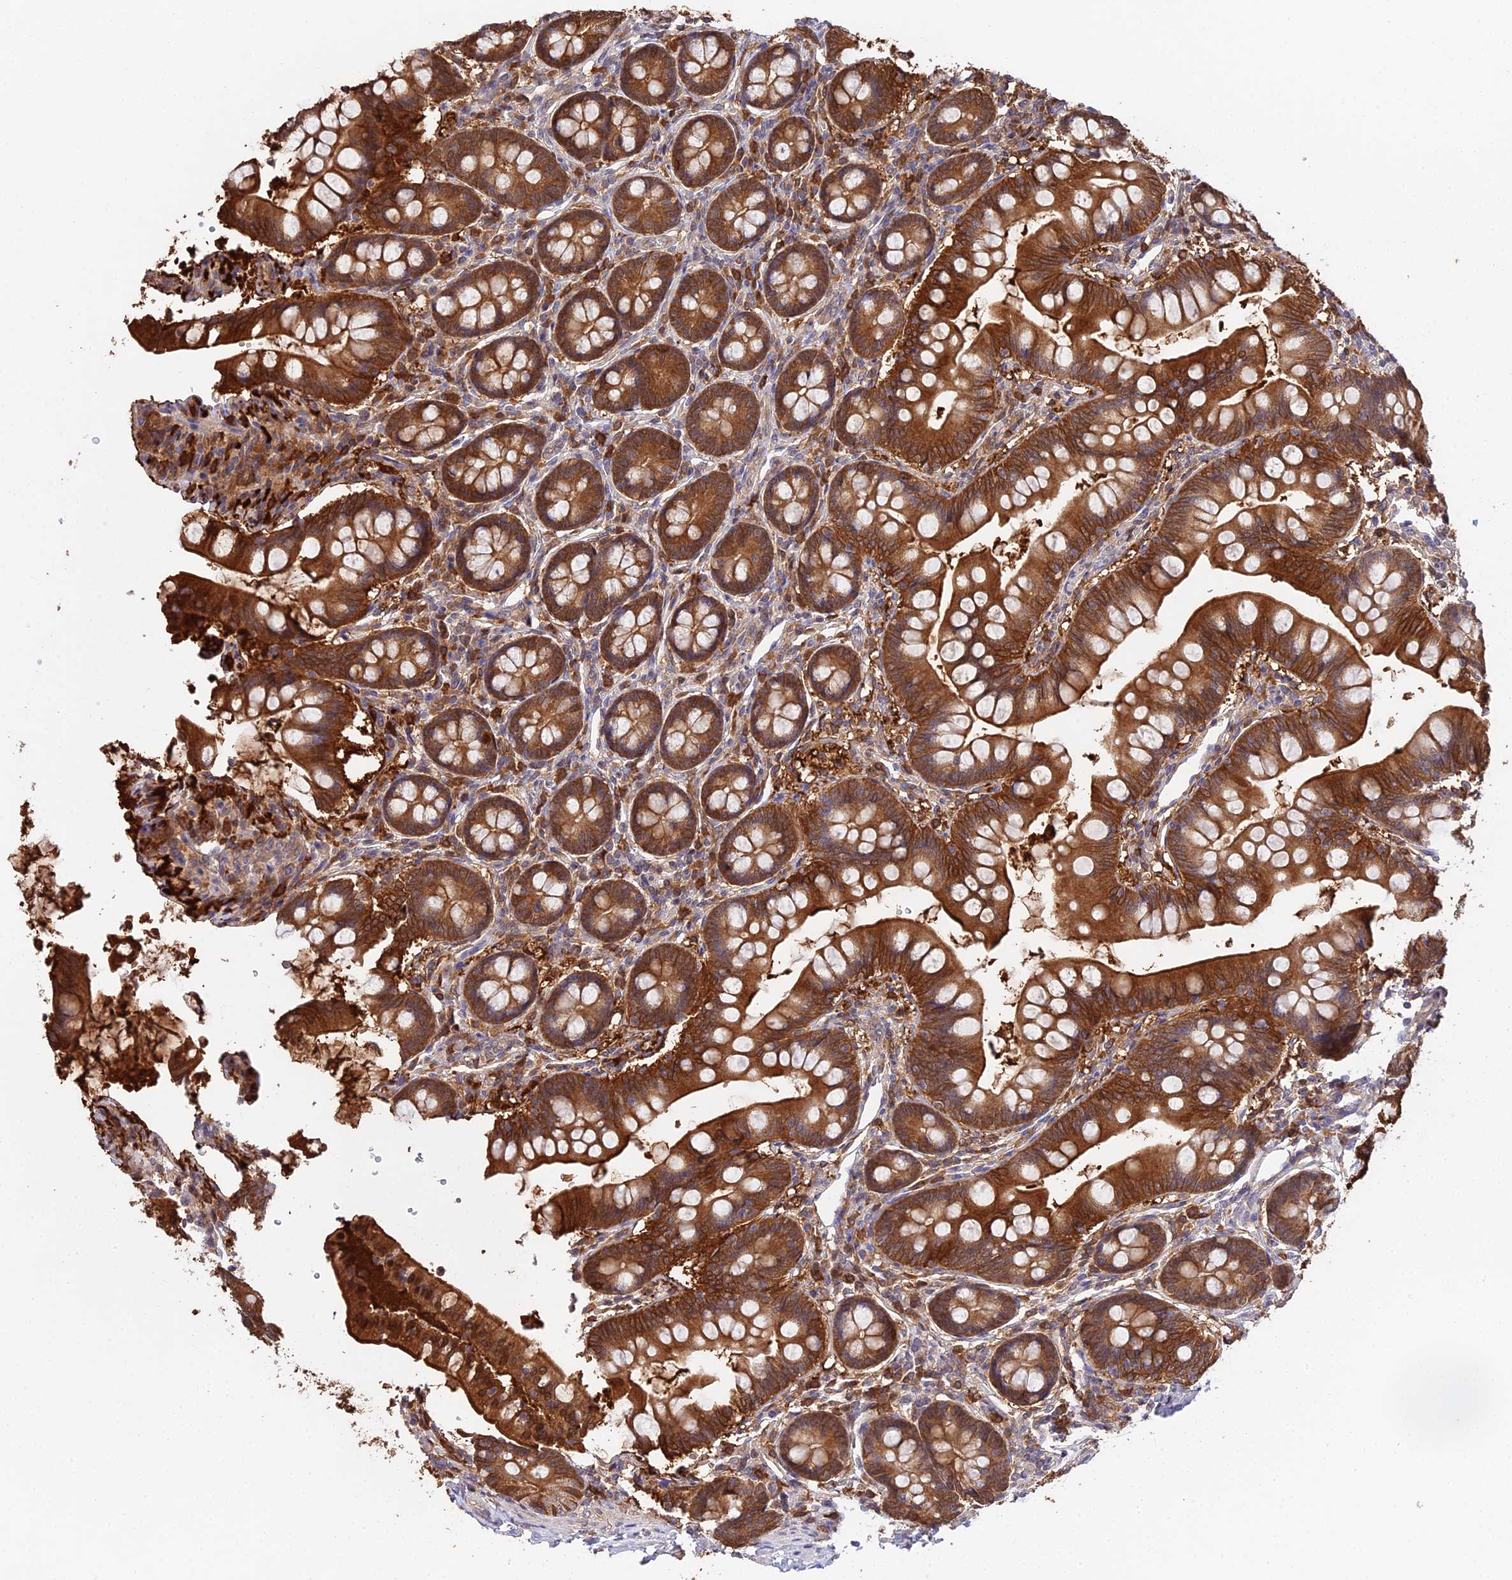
{"staining": {"intensity": "strong", "quantity": ">75%", "location": "cytoplasmic/membranous"}, "tissue": "small intestine", "cell_type": "Glandular cells", "image_type": "normal", "snomed": [{"axis": "morphology", "description": "Normal tissue, NOS"}, {"axis": "topography", "description": "Small intestine"}], "caption": "IHC photomicrograph of benign human small intestine stained for a protein (brown), which shows high levels of strong cytoplasmic/membranous positivity in approximately >75% of glandular cells.", "gene": "FBP1", "patient": {"sex": "male", "age": 7}}